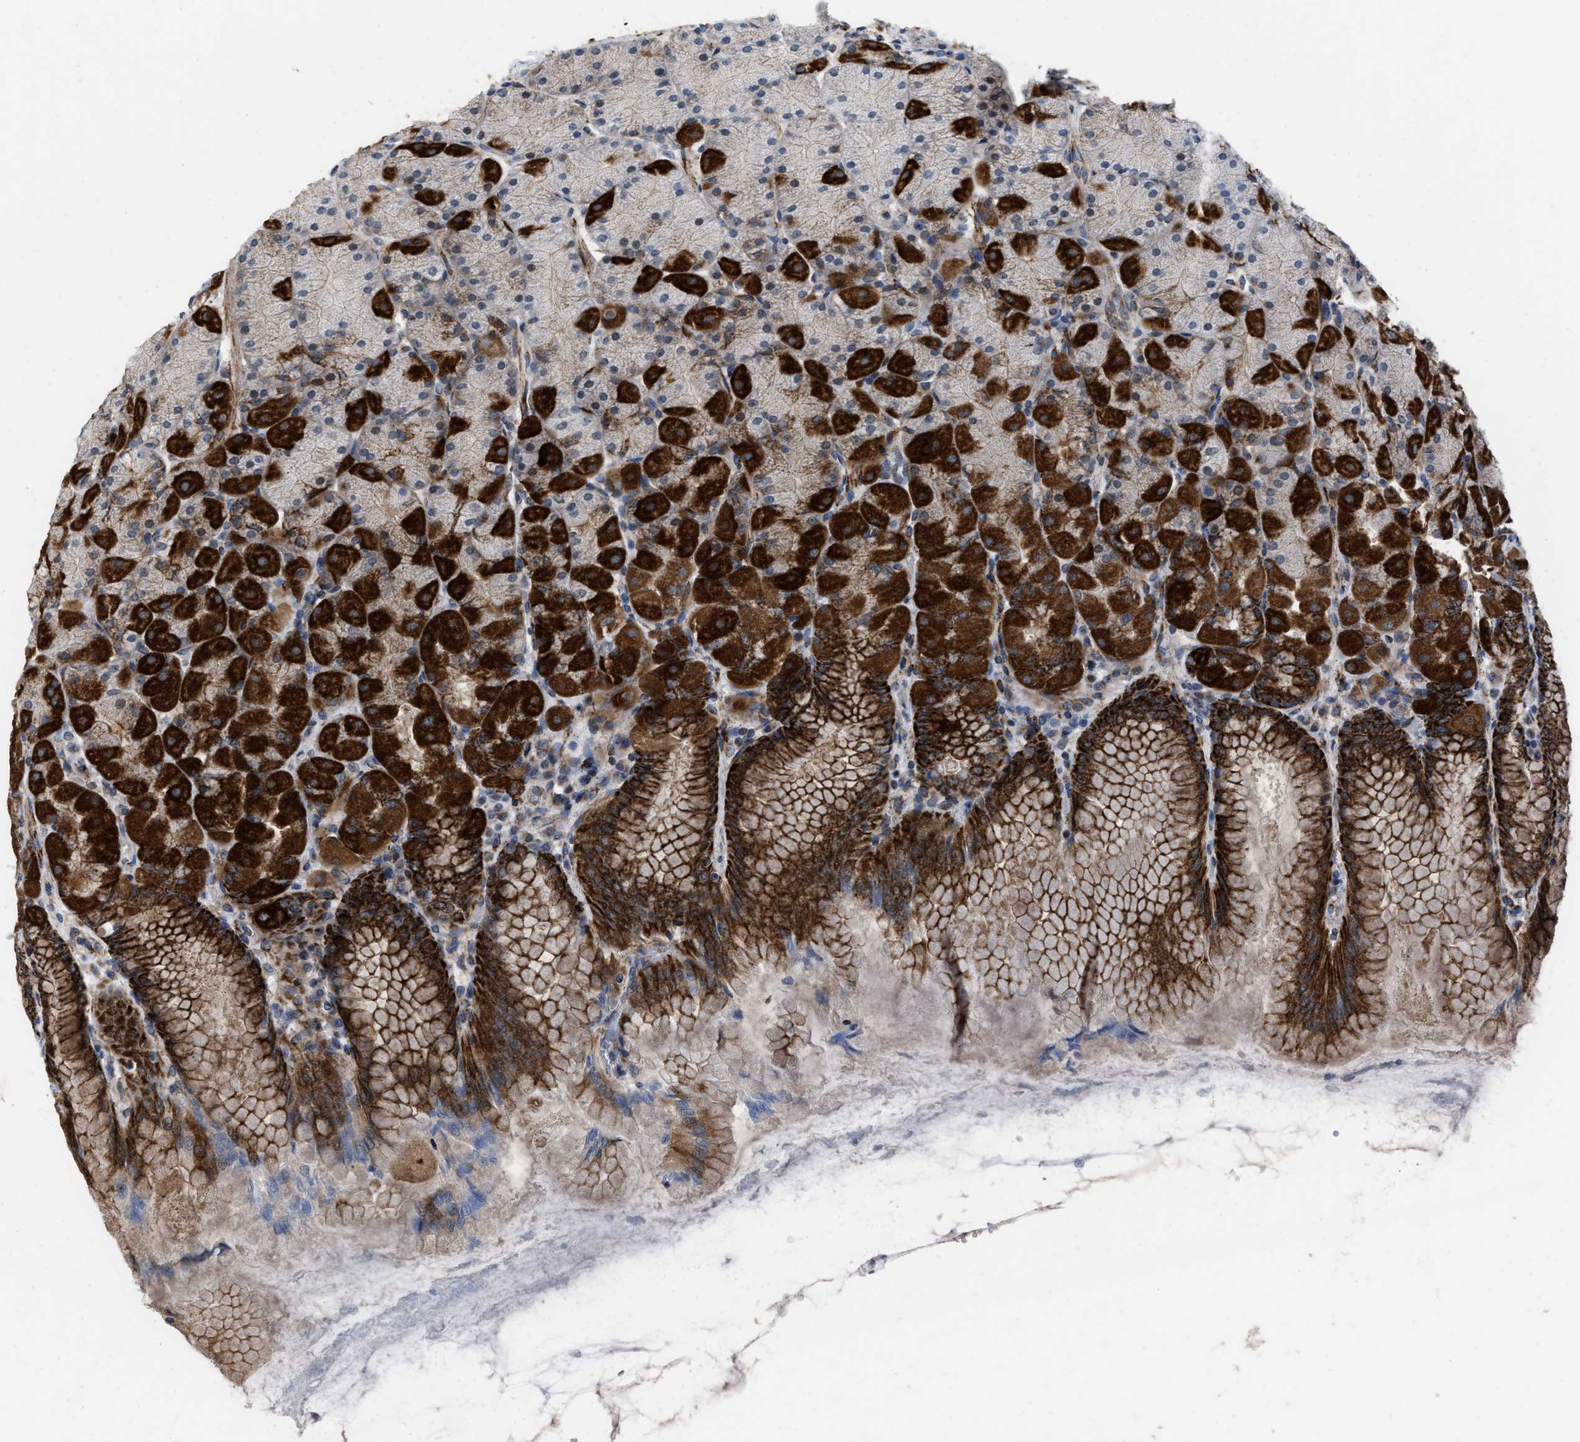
{"staining": {"intensity": "strong", "quantity": ">75%", "location": "cytoplasmic/membranous"}, "tissue": "stomach", "cell_type": "Glandular cells", "image_type": "normal", "snomed": [{"axis": "morphology", "description": "Normal tissue, NOS"}, {"axis": "topography", "description": "Stomach, upper"}], "caption": "Immunohistochemistry (IHC) histopathology image of normal human stomach stained for a protein (brown), which displays high levels of strong cytoplasmic/membranous expression in about >75% of glandular cells.", "gene": "AKAP1", "patient": {"sex": "female", "age": 56}}